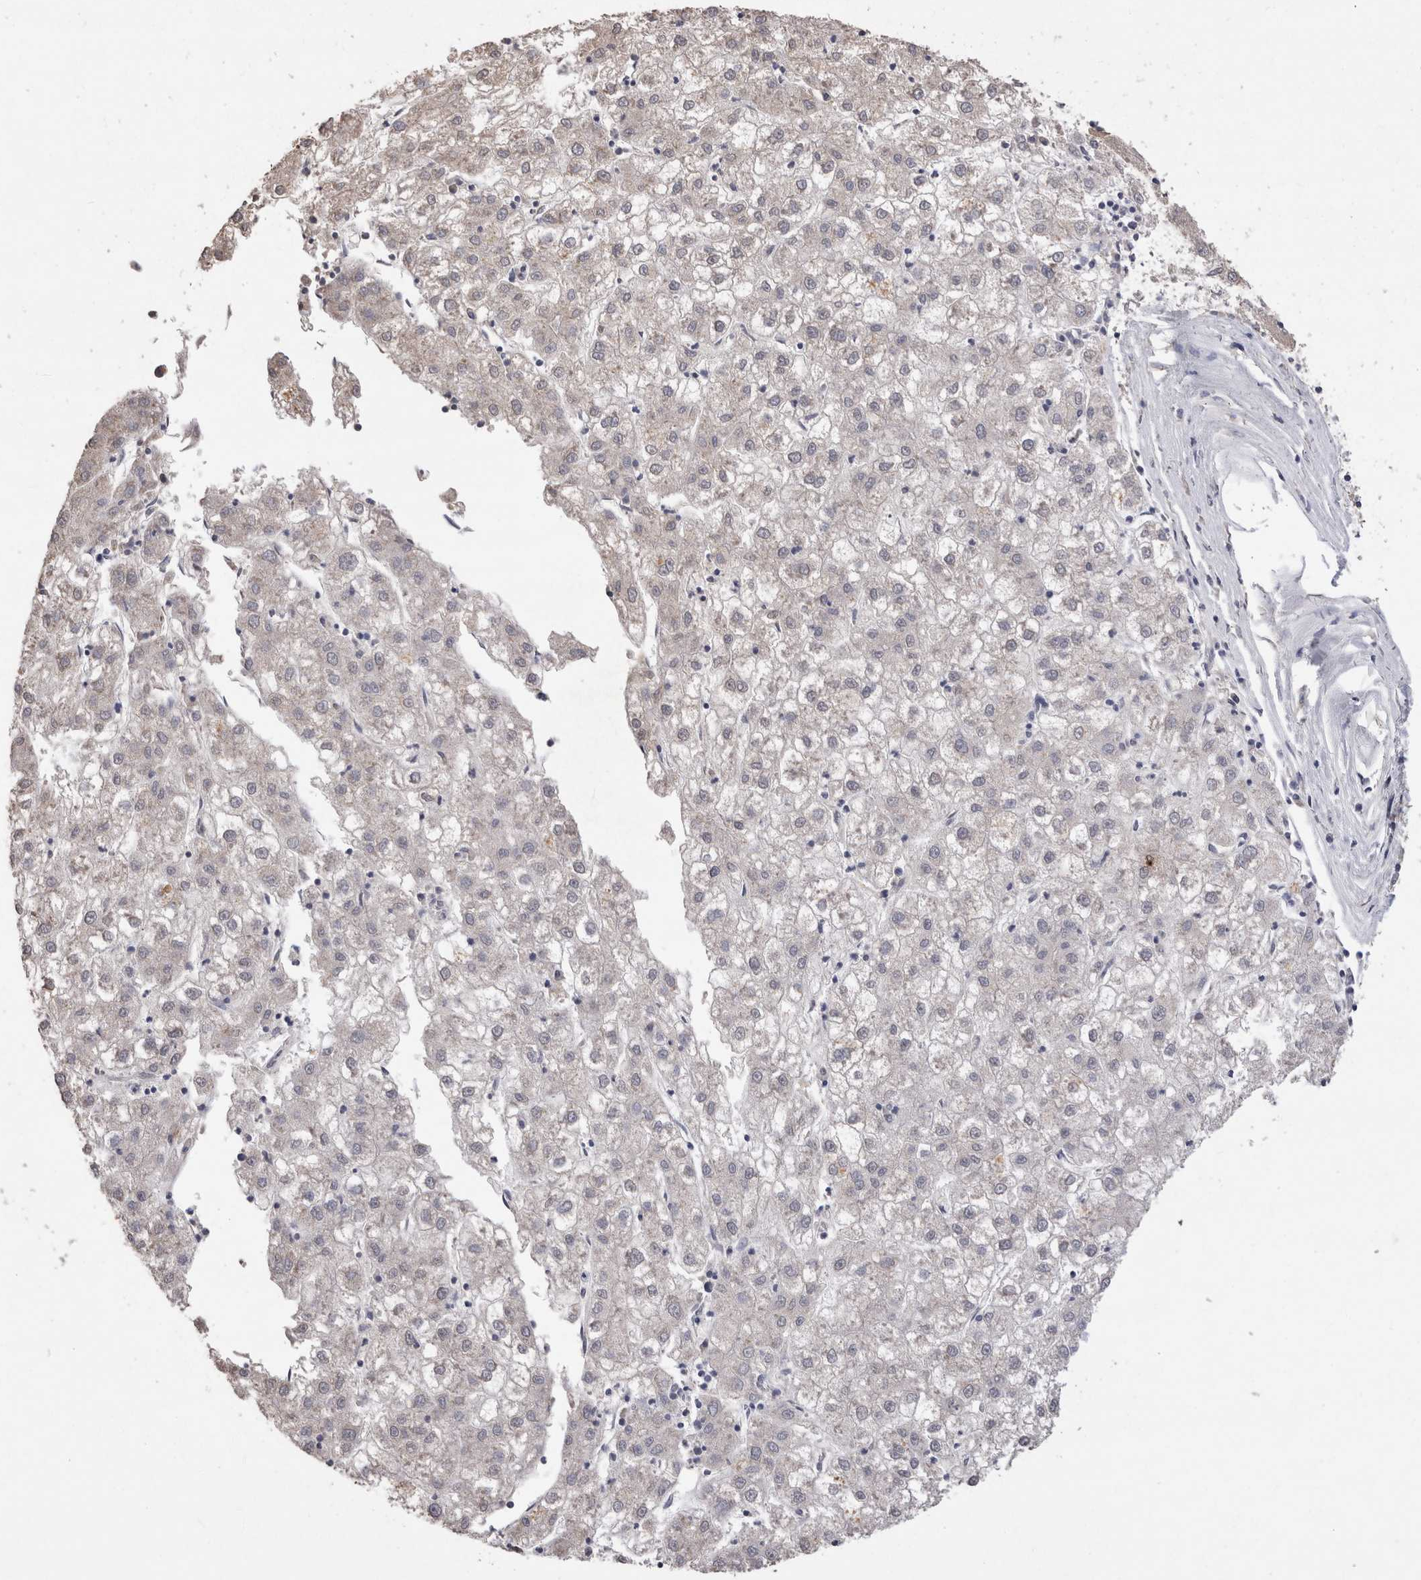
{"staining": {"intensity": "negative", "quantity": "none", "location": "none"}, "tissue": "liver cancer", "cell_type": "Tumor cells", "image_type": "cancer", "snomed": [{"axis": "morphology", "description": "Carcinoma, Hepatocellular, NOS"}, {"axis": "topography", "description": "Liver"}], "caption": "Liver cancer (hepatocellular carcinoma) was stained to show a protein in brown. There is no significant positivity in tumor cells.", "gene": "CDH6", "patient": {"sex": "male", "age": 72}}